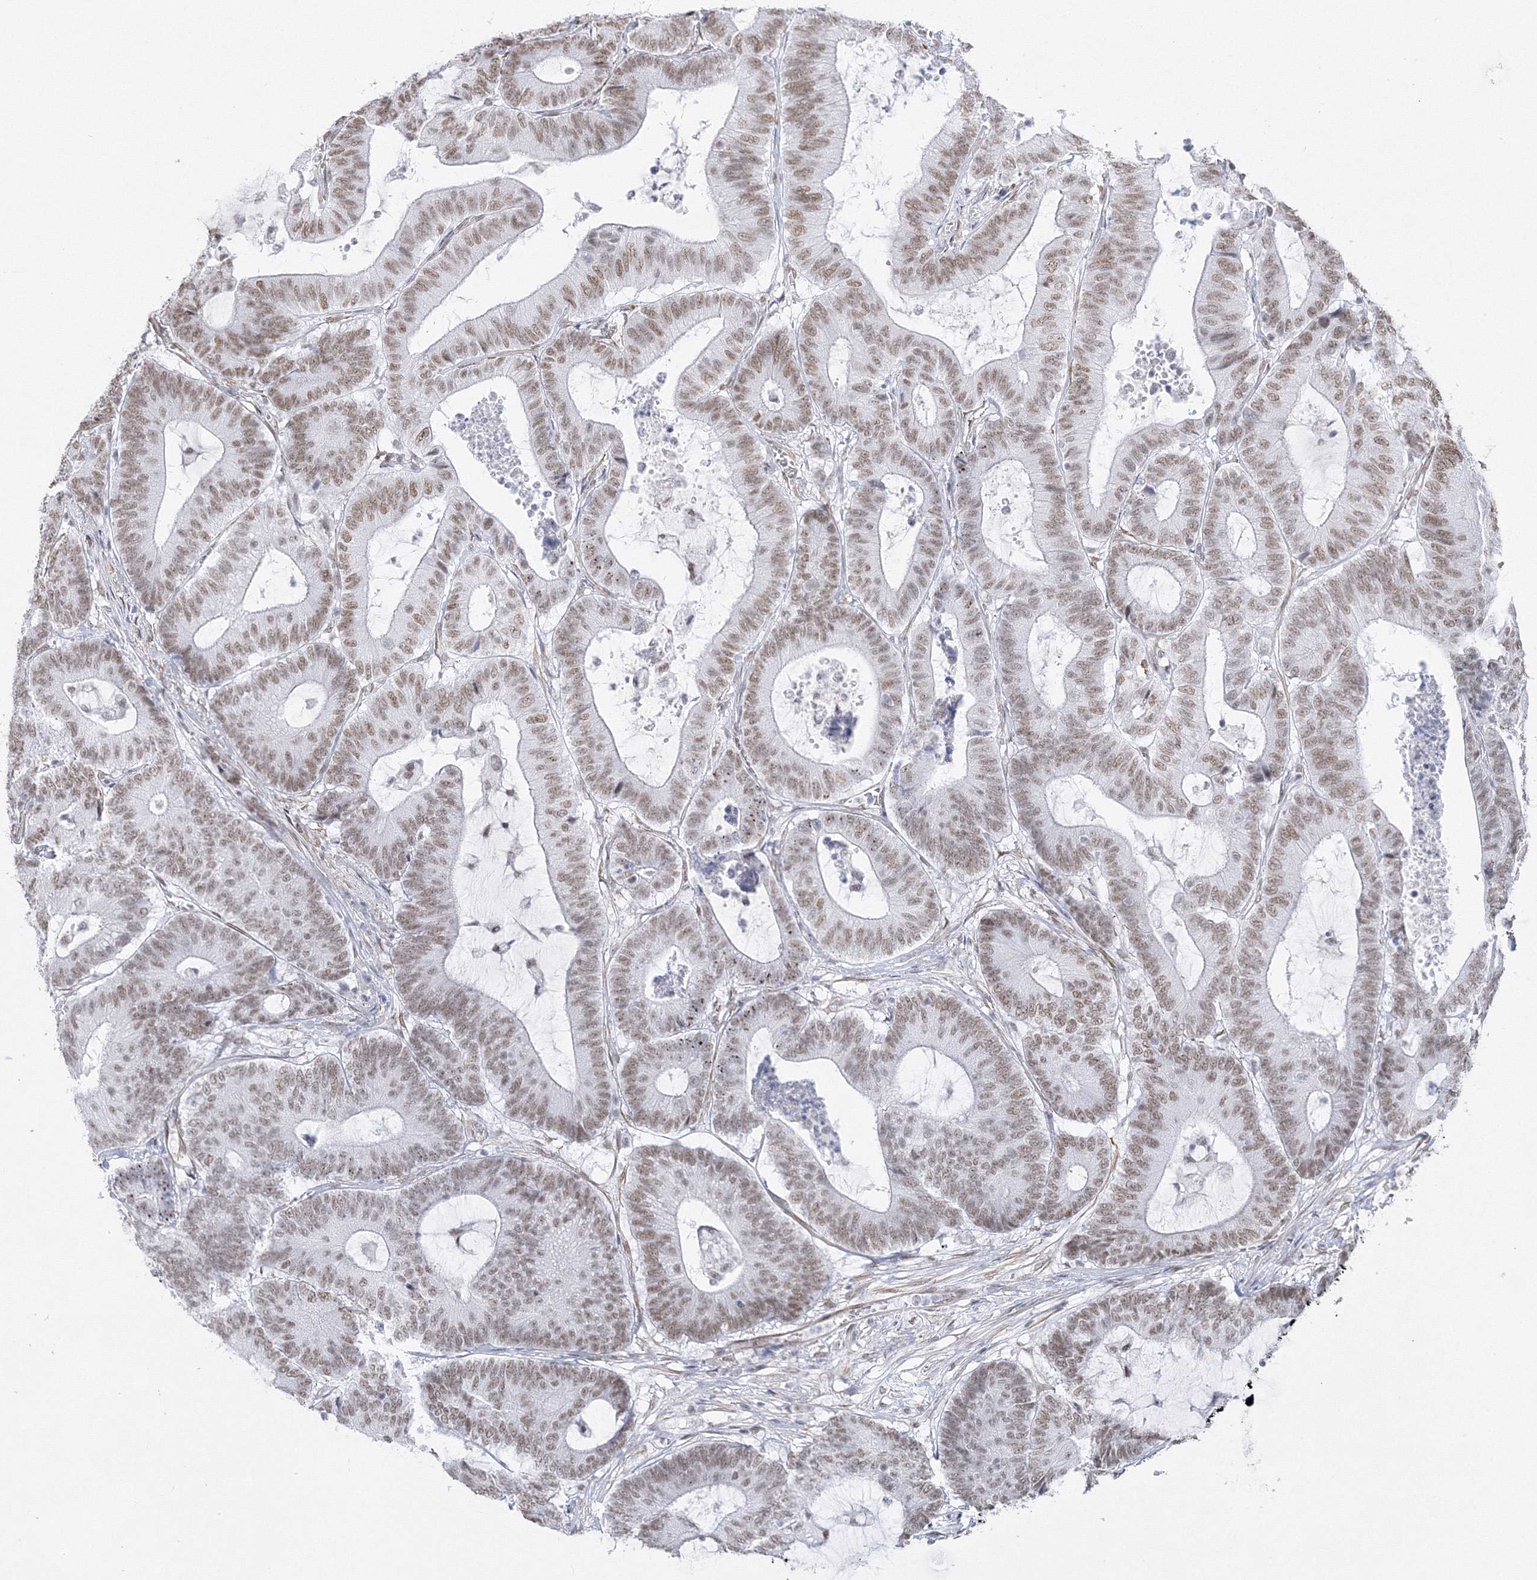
{"staining": {"intensity": "weak", "quantity": ">75%", "location": "nuclear"}, "tissue": "colorectal cancer", "cell_type": "Tumor cells", "image_type": "cancer", "snomed": [{"axis": "morphology", "description": "Adenocarcinoma, NOS"}, {"axis": "topography", "description": "Colon"}], "caption": "The immunohistochemical stain labels weak nuclear expression in tumor cells of colorectal adenocarcinoma tissue. (DAB IHC, brown staining for protein, blue staining for nuclei).", "gene": "ZNF638", "patient": {"sex": "female", "age": 84}}